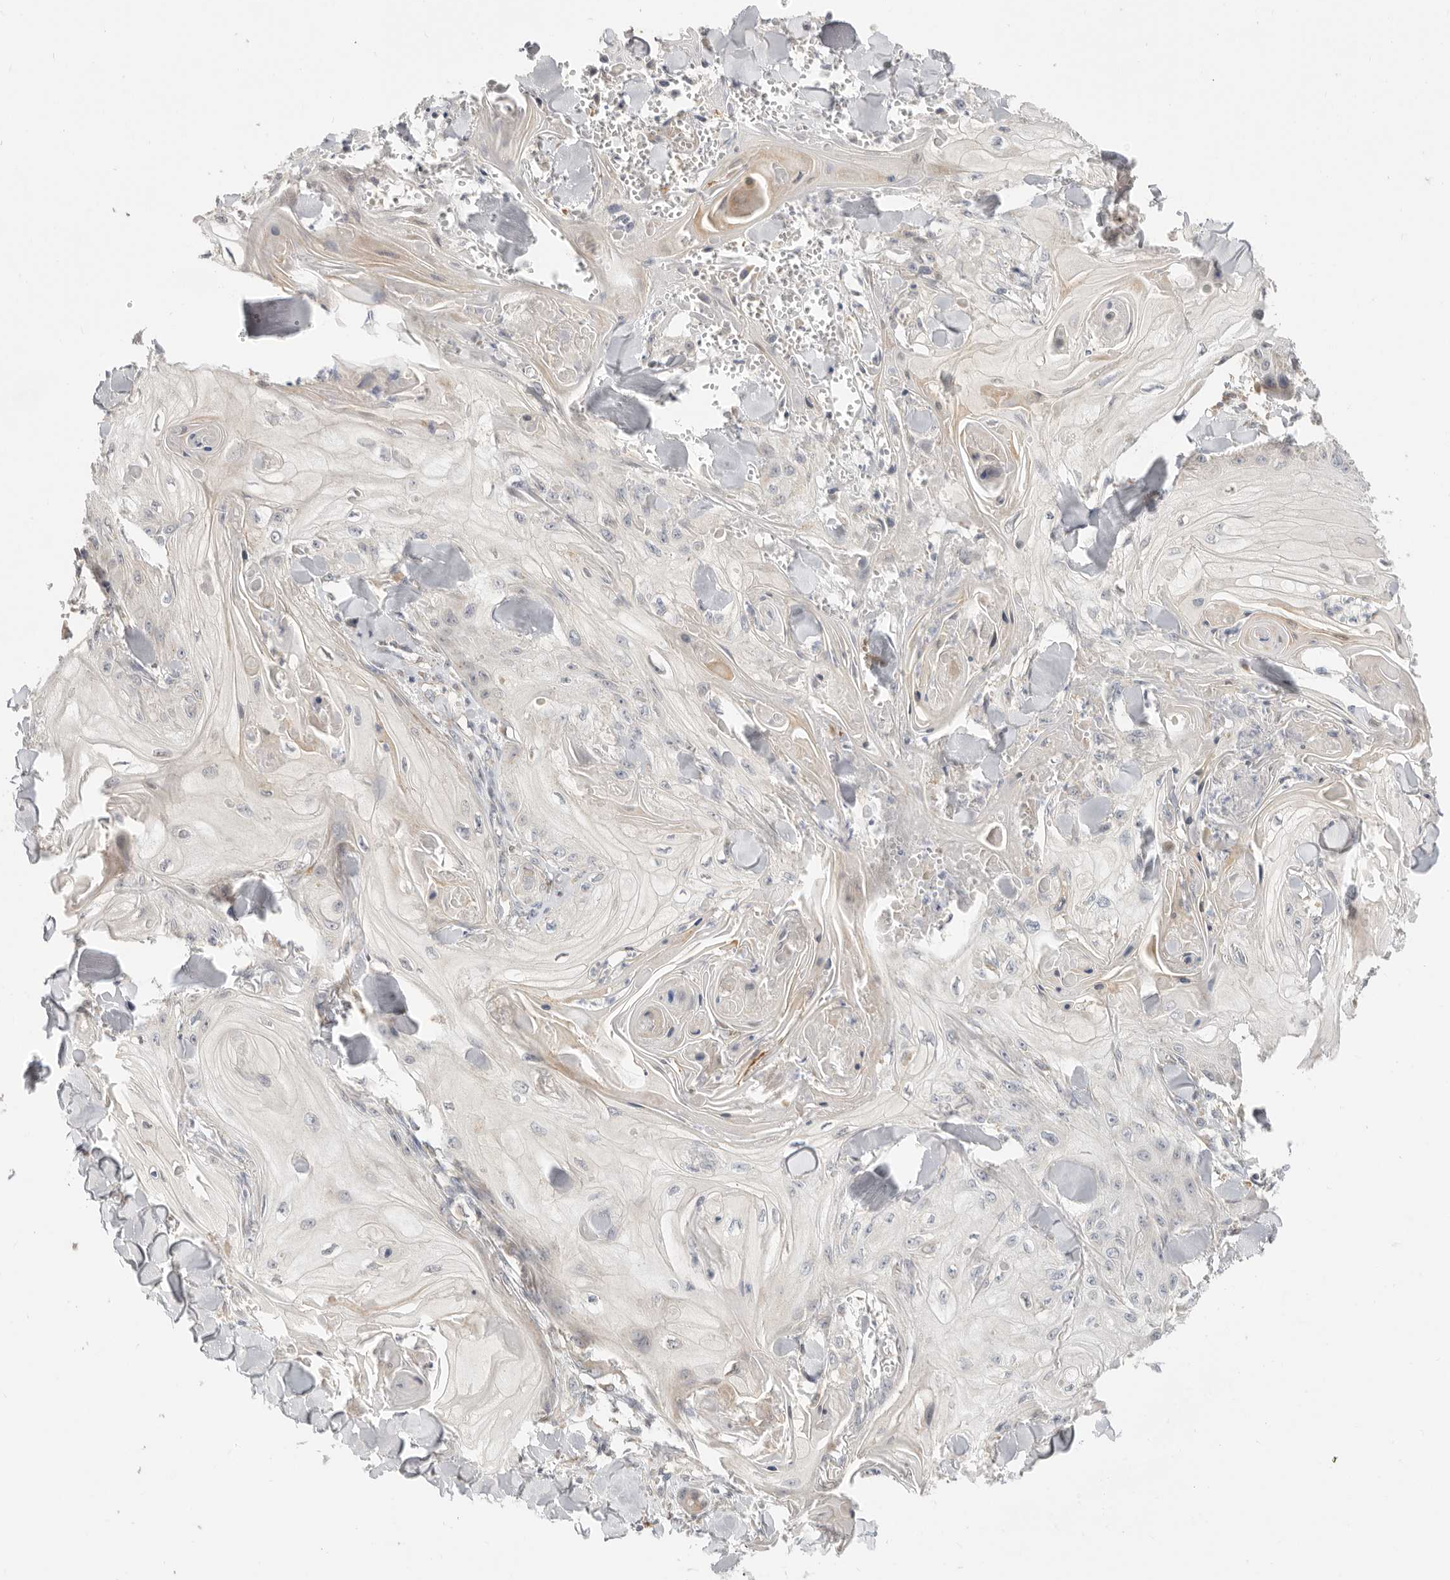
{"staining": {"intensity": "negative", "quantity": "none", "location": "none"}, "tissue": "skin cancer", "cell_type": "Tumor cells", "image_type": "cancer", "snomed": [{"axis": "morphology", "description": "Squamous cell carcinoma, NOS"}, {"axis": "topography", "description": "Skin"}], "caption": "Skin cancer (squamous cell carcinoma) was stained to show a protein in brown. There is no significant positivity in tumor cells. The staining was performed using DAB to visualize the protein expression in brown, while the nuclei were stained in blue with hematoxylin (Magnification: 20x).", "gene": "USH1C", "patient": {"sex": "male", "age": 74}}